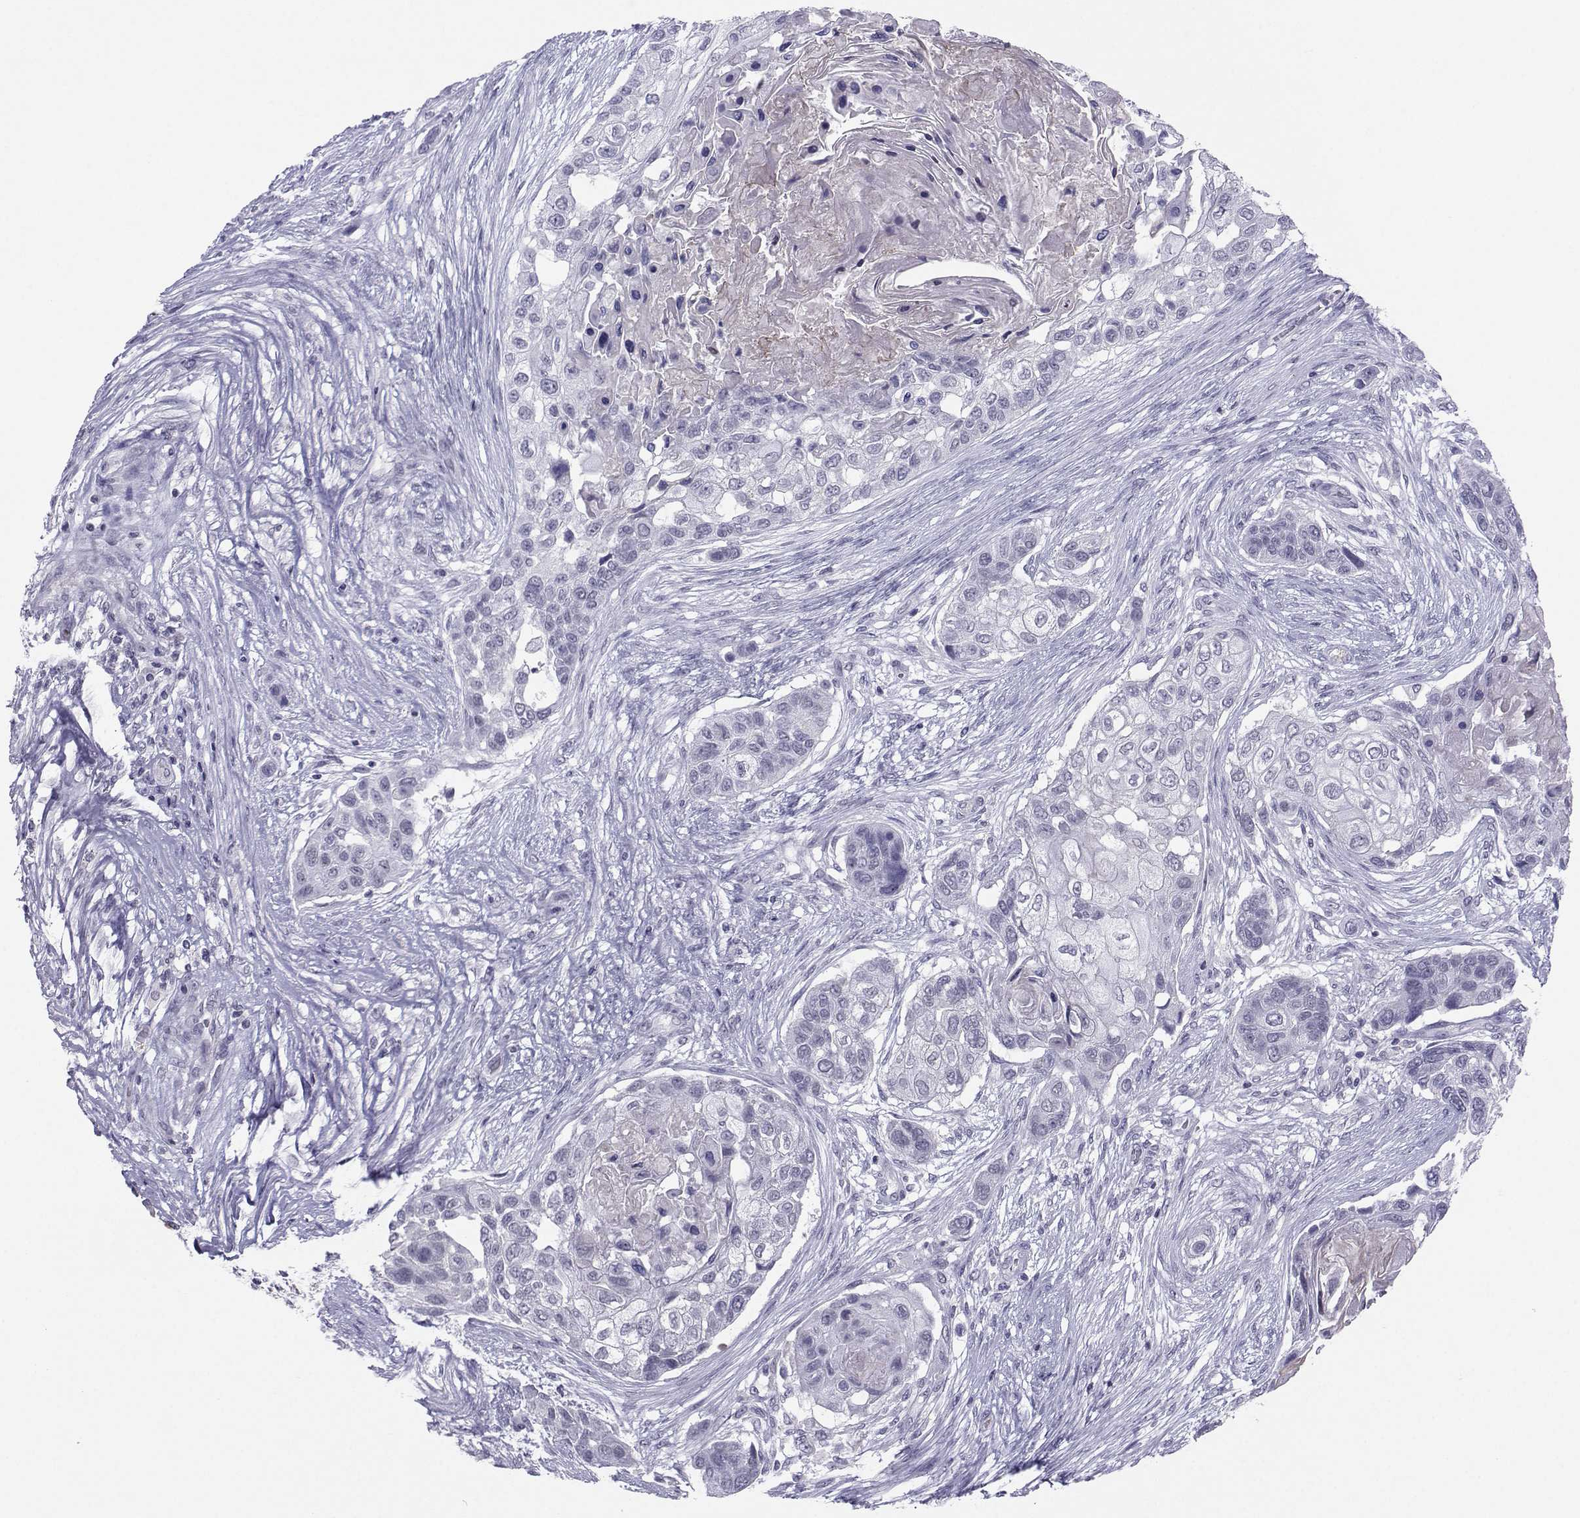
{"staining": {"intensity": "negative", "quantity": "none", "location": "none"}, "tissue": "lung cancer", "cell_type": "Tumor cells", "image_type": "cancer", "snomed": [{"axis": "morphology", "description": "Squamous cell carcinoma, NOS"}, {"axis": "topography", "description": "Lung"}], "caption": "Lung squamous cell carcinoma stained for a protein using immunohistochemistry (IHC) exhibits no expression tumor cells.", "gene": "LHX1", "patient": {"sex": "male", "age": 69}}